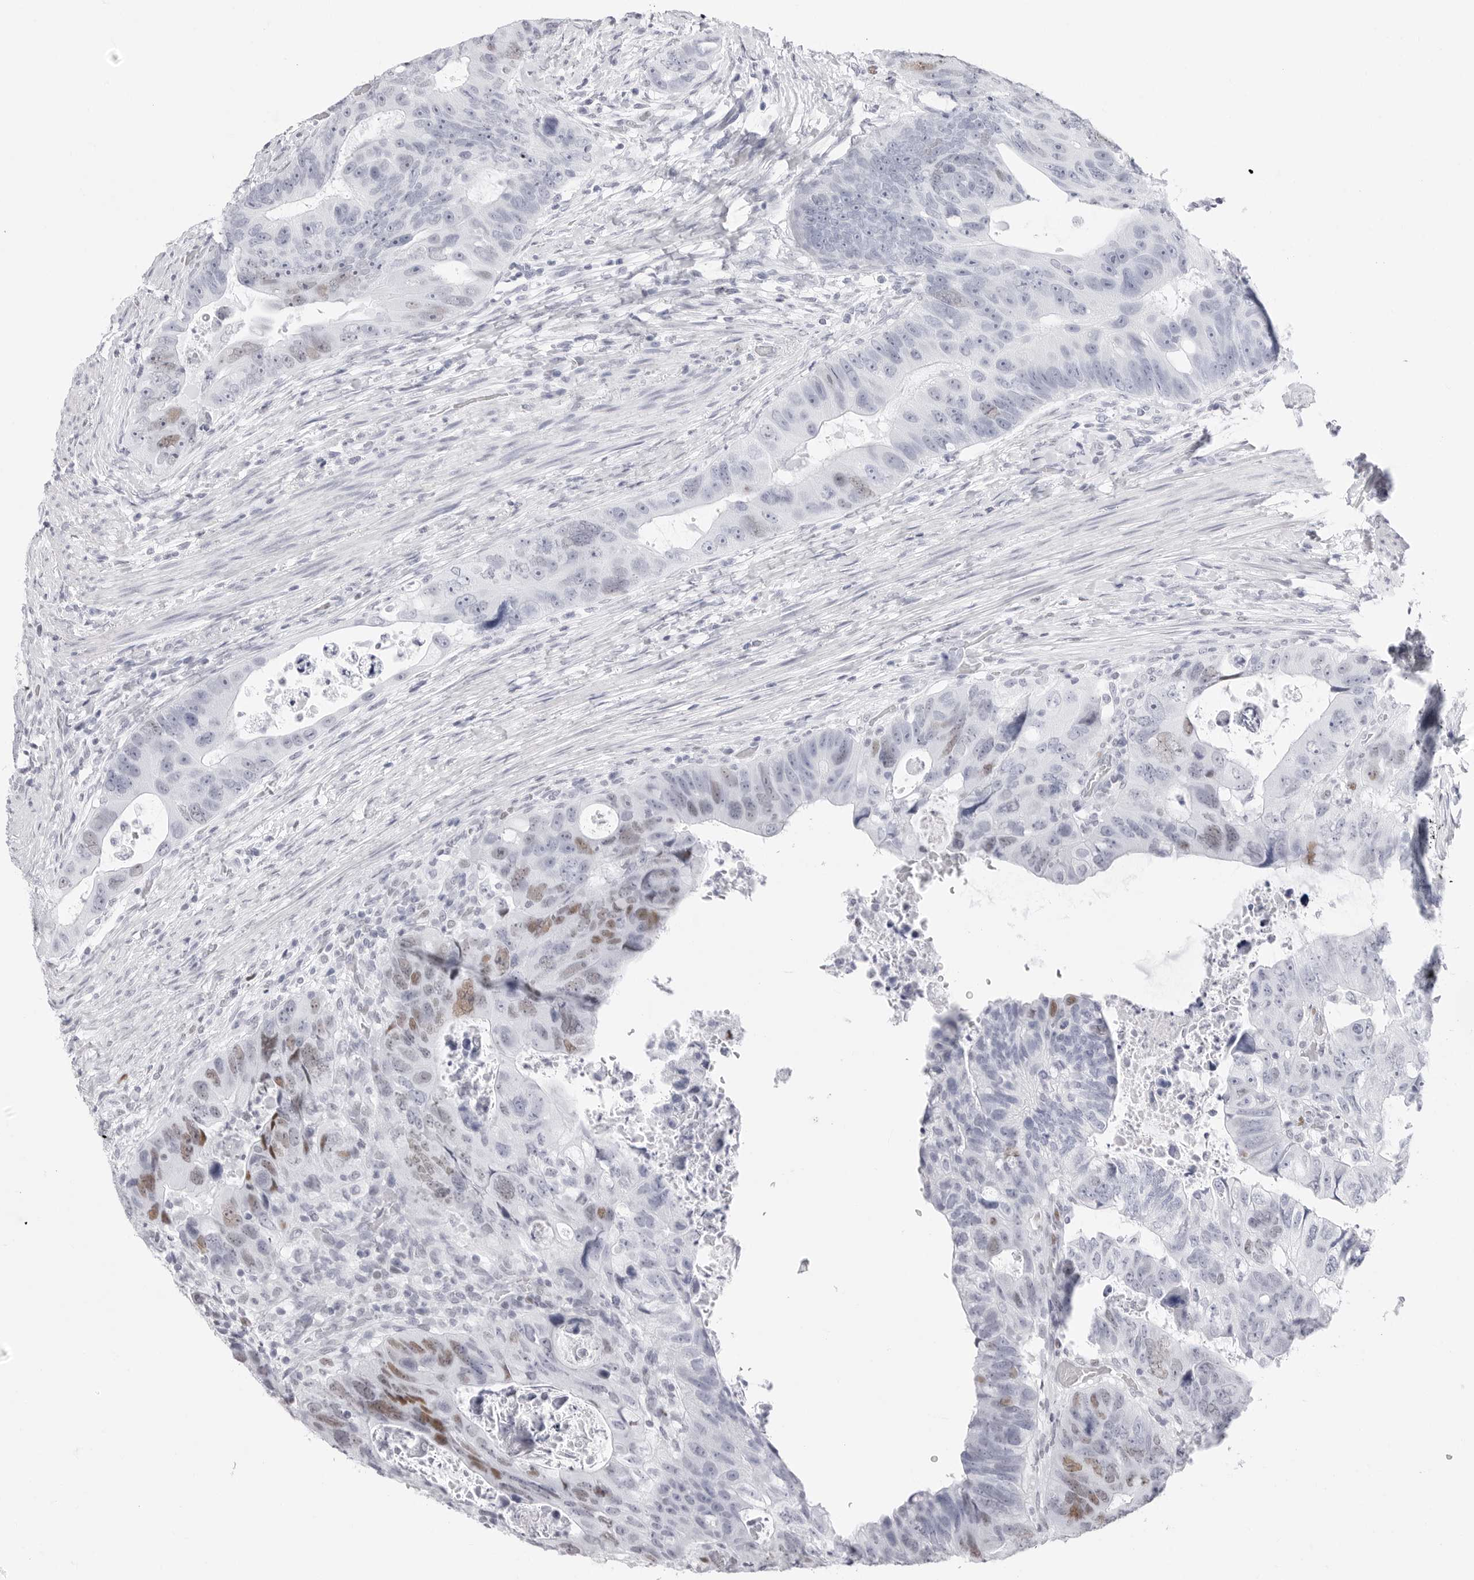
{"staining": {"intensity": "moderate", "quantity": "<25%", "location": "nuclear"}, "tissue": "colorectal cancer", "cell_type": "Tumor cells", "image_type": "cancer", "snomed": [{"axis": "morphology", "description": "Adenocarcinoma, NOS"}, {"axis": "topography", "description": "Rectum"}], "caption": "IHC histopathology image of neoplastic tissue: human colorectal cancer (adenocarcinoma) stained using IHC shows low levels of moderate protein expression localized specifically in the nuclear of tumor cells, appearing as a nuclear brown color.", "gene": "NASP", "patient": {"sex": "male", "age": 59}}